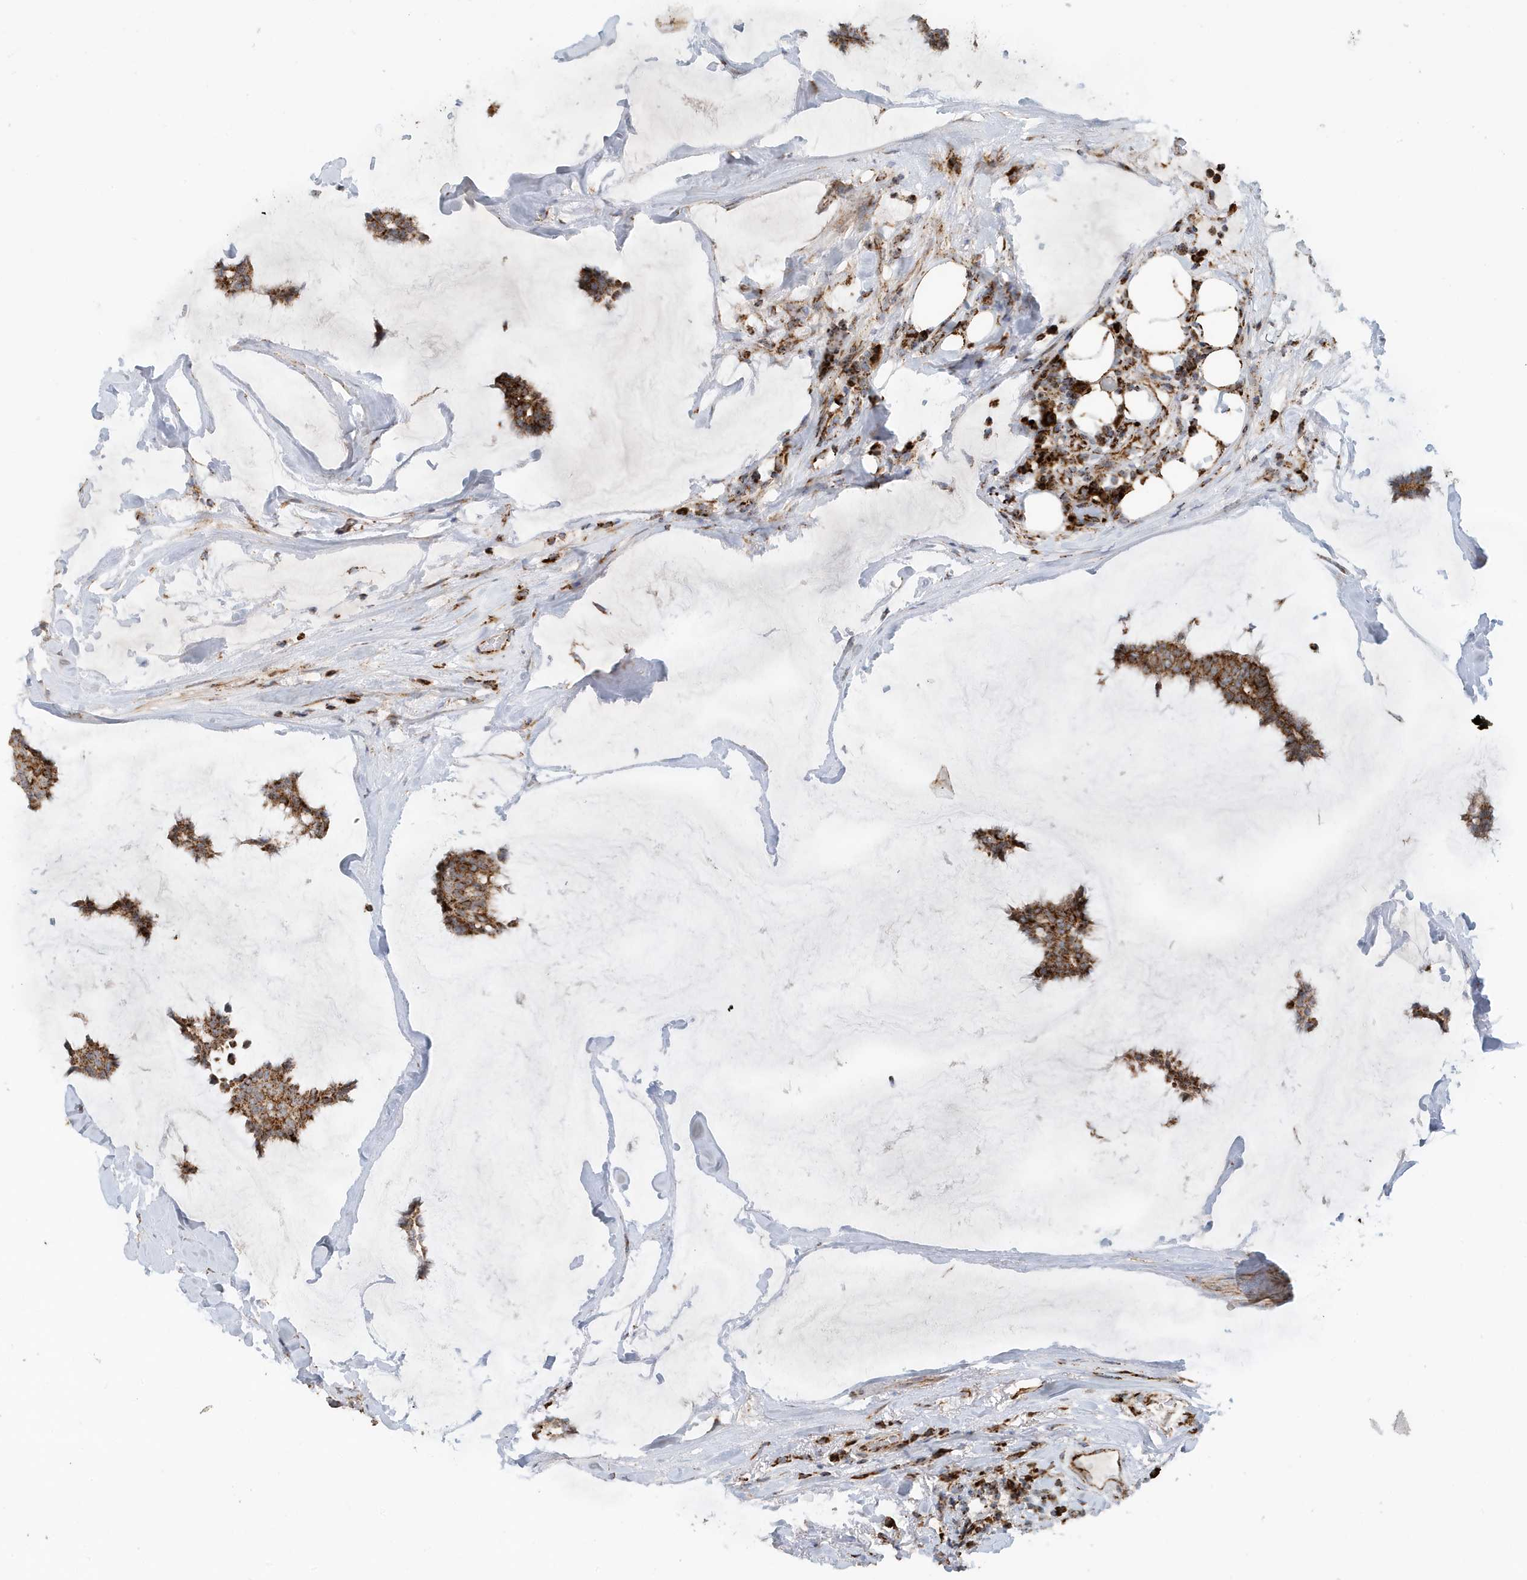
{"staining": {"intensity": "moderate", "quantity": ">75%", "location": "cytoplasmic/membranous"}, "tissue": "breast cancer", "cell_type": "Tumor cells", "image_type": "cancer", "snomed": [{"axis": "morphology", "description": "Duct carcinoma"}, {"axis": "topography", "description": "Breast"}], "caption": "High-magnification brightfield microscopy of intraductal carcinoma (breast) stained with DAB (3,3'-diaminobenzidine) (brown) and counterstained with hematoxylin (blue). tumor cells exhibit moderate cytoplasmic/membranous positivity is appreciated in approximately>75% of cells. The staining was performed using DAB, with brown indicating positive protein expression. Nuclei are stained blue with hematoxylin.", "gene": "MAN1A1", "patient": {"sex": "female", "age": 93}}